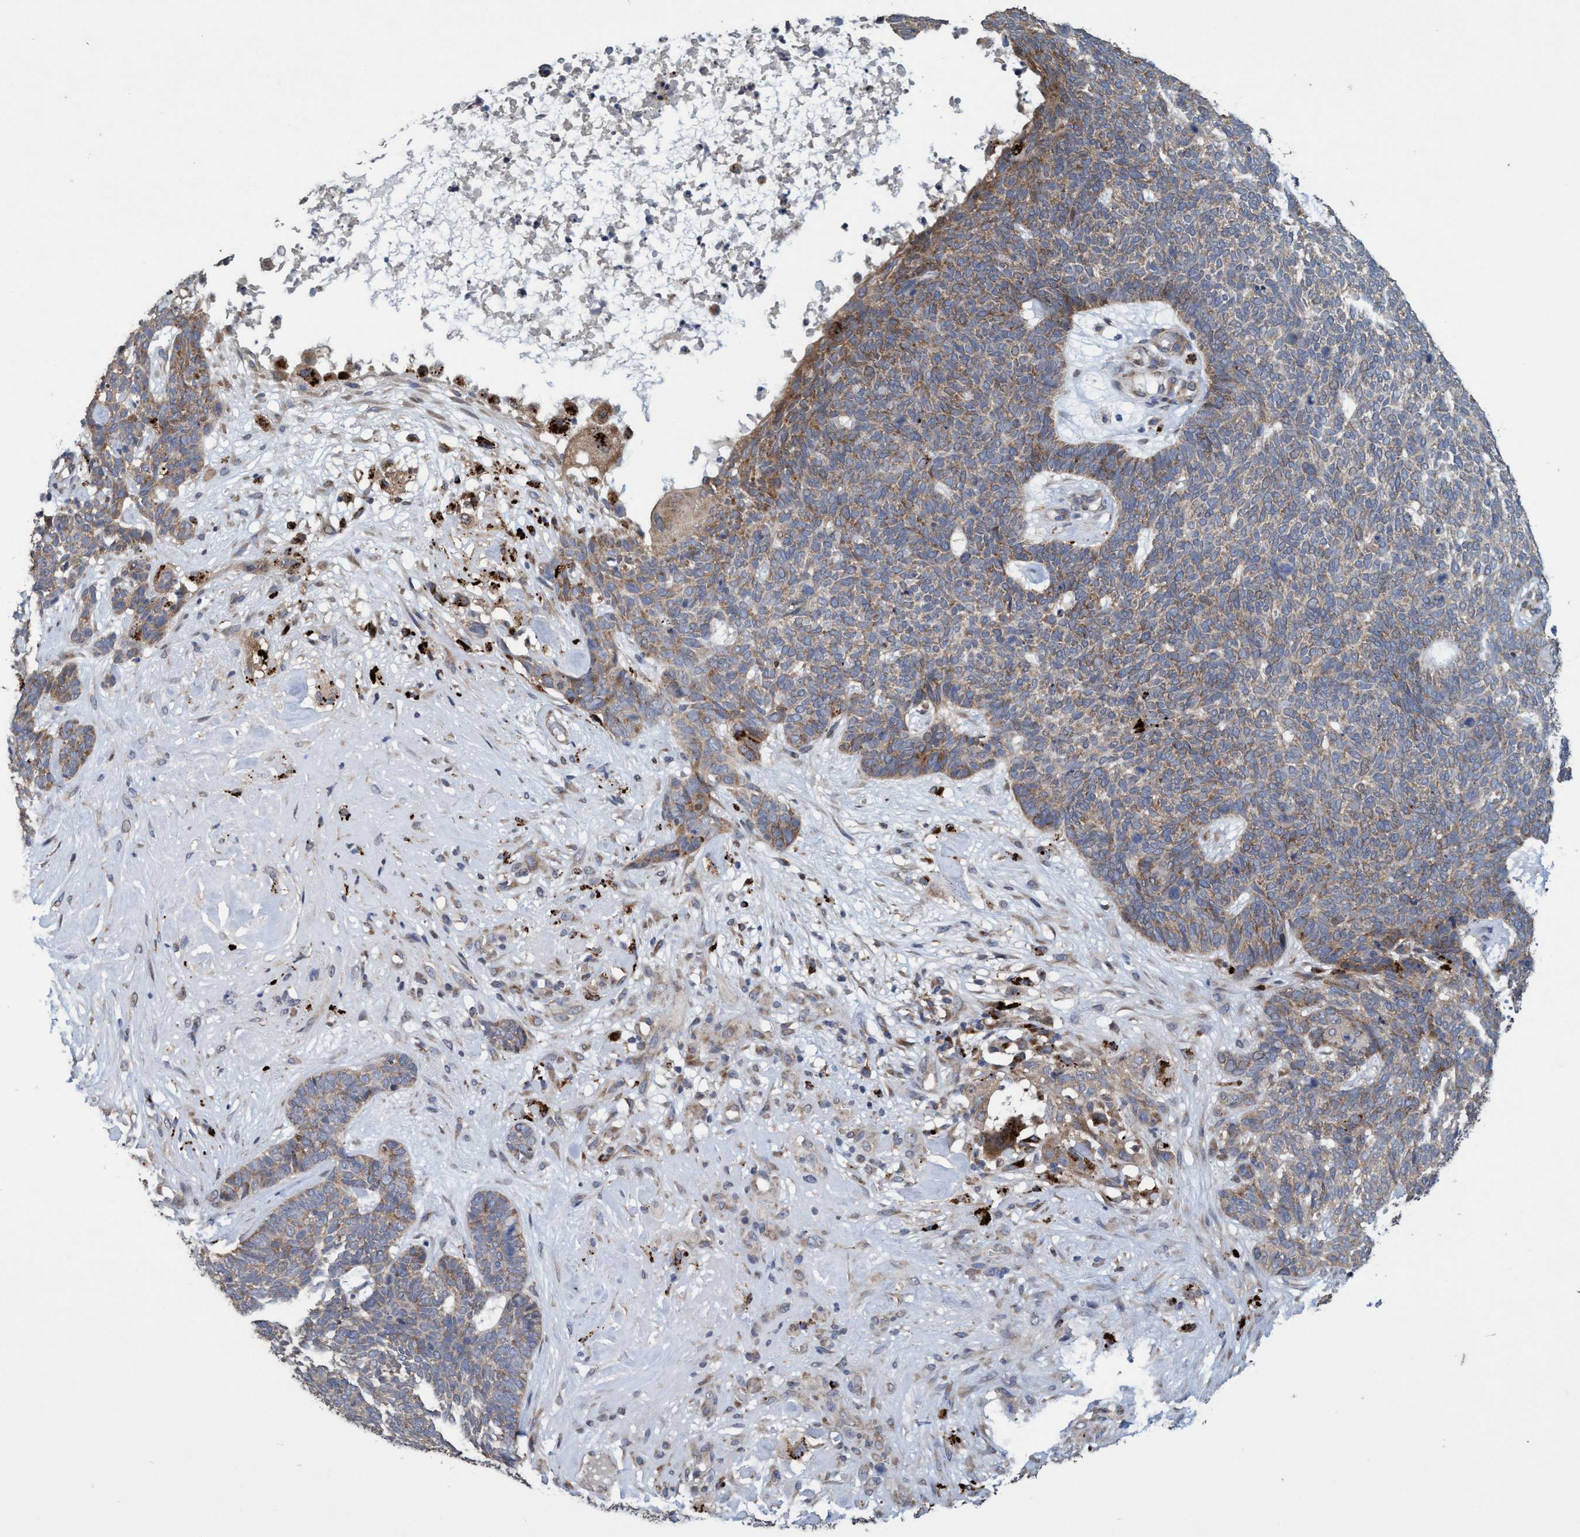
{"staining": {"intensity": "moderate", "quantity": "25%-75%", "location": "cytoplasmic/membranous"}, "tissue": "skin cancer", "cell_type": "Tumor cells", "image_type": "cancer", "snomed": [{"axis": "morphology", "description": "Basal cell carcinoma"}, {"axis": "topography", "description": "Skin"}], "caption": "Moderate cytoplasmic/membranous protein expression is identified in about 25%-75% of tumor cells in skin basal cell carcinoma.", "gene": "BBS9", "patient": {"sex": "female", "age": 84}}